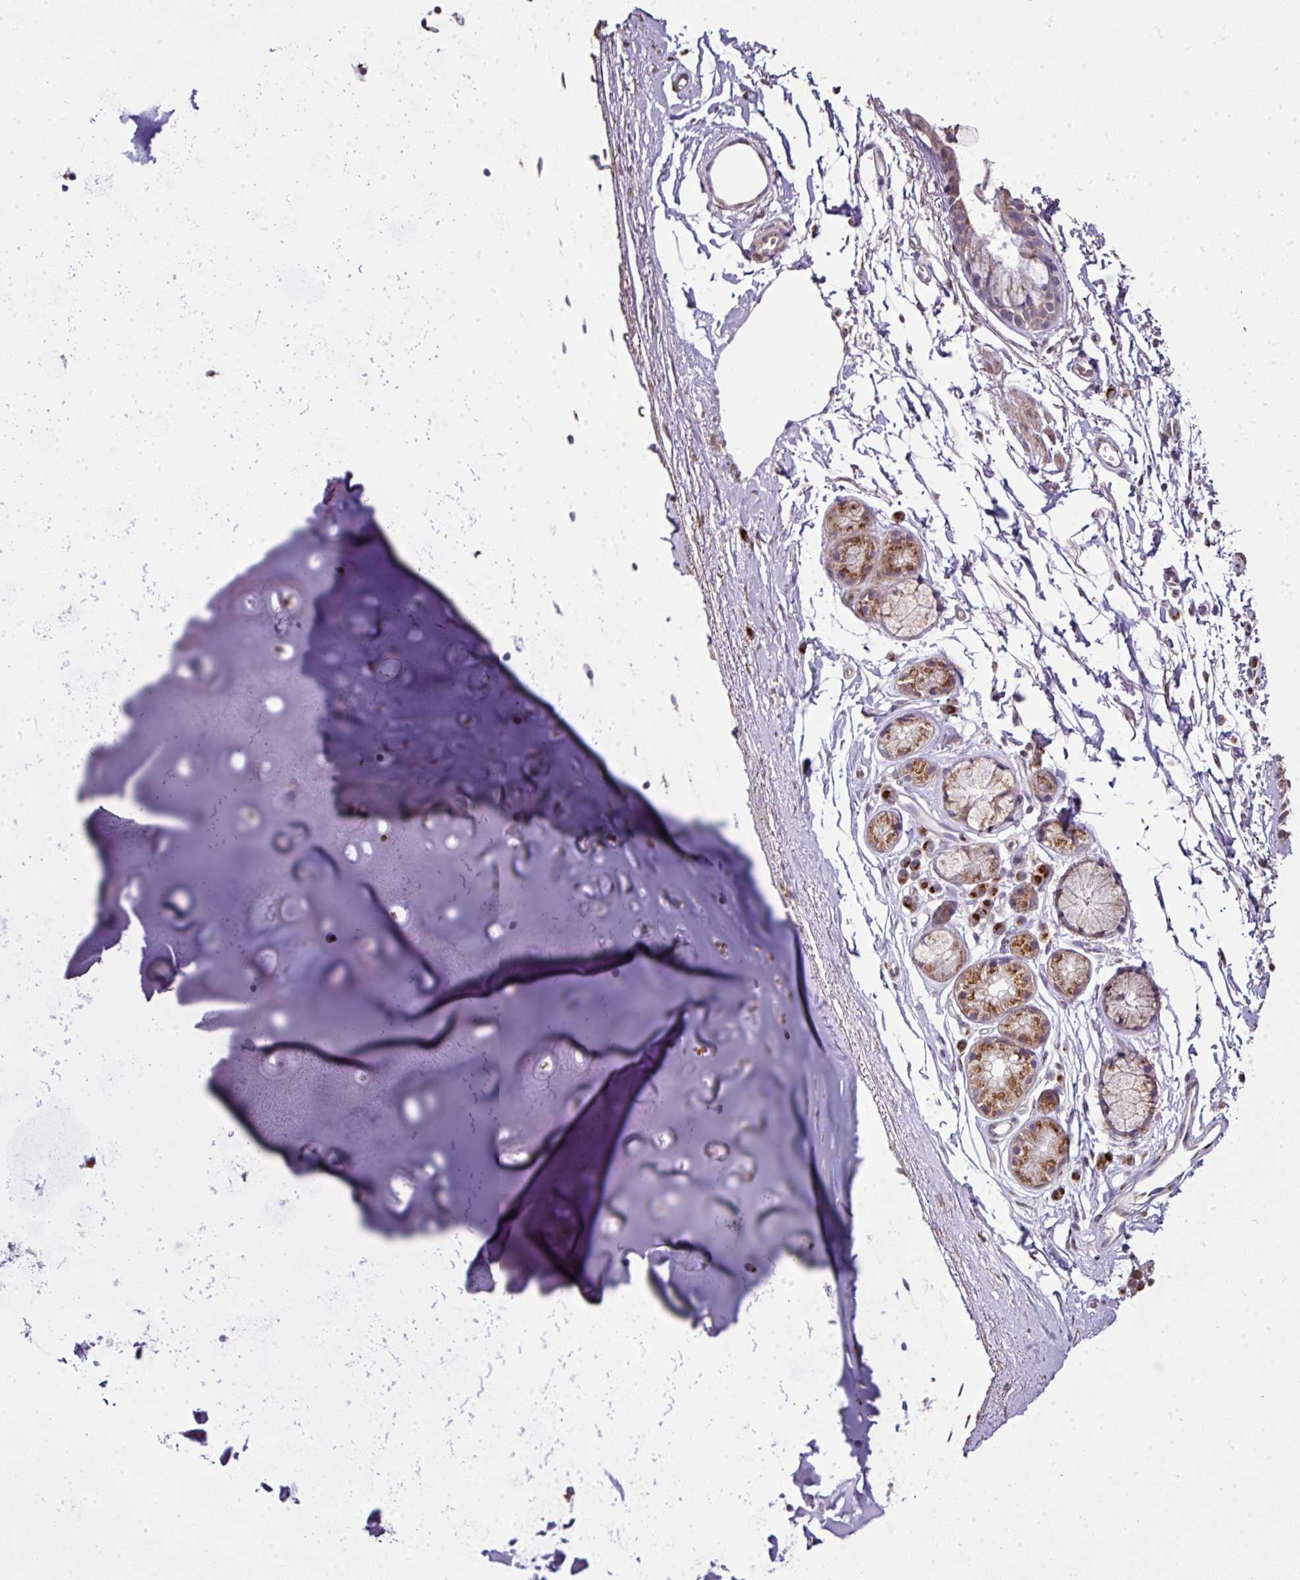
{"staining": {"intensity": "weak", "quantity": "25%-75%", "location": "cytoplasmic/membranous"}, "tissue": "bronchus", "cell_type": "Respiratory epithelial cells", "image_type": "normal", "snomed": [{"axis": "morphology", "description": "Normal tissue, NOS"}, {"axis": "topography", "description": "Cartilage tissue"}, {"axis": "topography", "description": "Bronchus"}, {"axis": "topography", "description": "Peripheral nerve tissue"}], "caption": "Bronchus stained with DAB immunohistochemistry reveals low levels of weak cytoplasmic/membranous staining in about 25%-75% of respiratory epithelial cells.", "gene": "JPH2", "patient": {"sex": "female", "age": 59}}